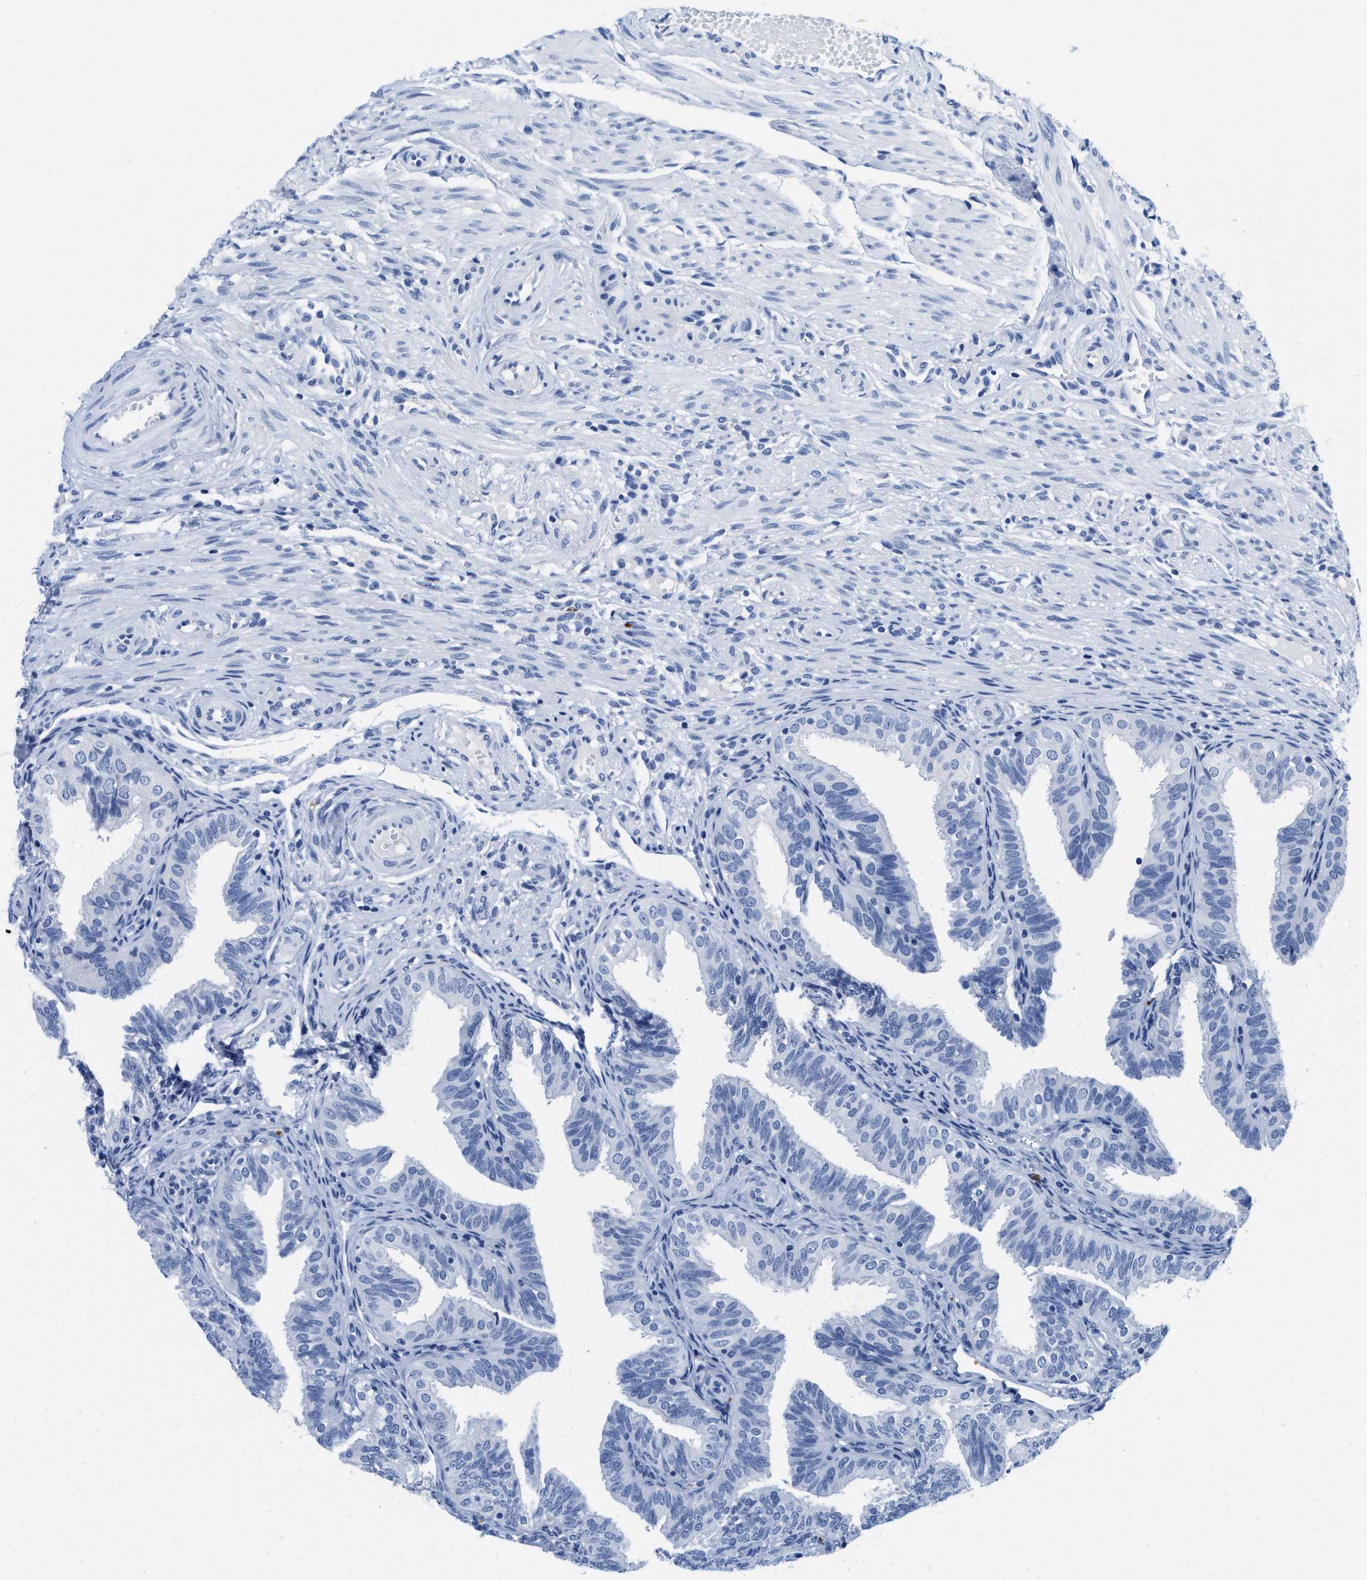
{"staining": {"intensity": "negative", "quantity": "none", "location": "none"}, "tissue": "fallopian tube", "cell_type": "Glandular cells", "image_type": "normal", "snomed": [{"axis": "morphology", "description": "Normal tissue, NOS"}, {"axis": "topography", "description": "Fallopian tube"}], "caption": "Immunohistochemical staining of unremarkable fallopian tube shows no significant expression in glandular cells. (DAB (3,3'-diaminobenzidine) IHC, high magnification).", "gene": "TTC3", "patient": {"sex": "female", "age": 35}}